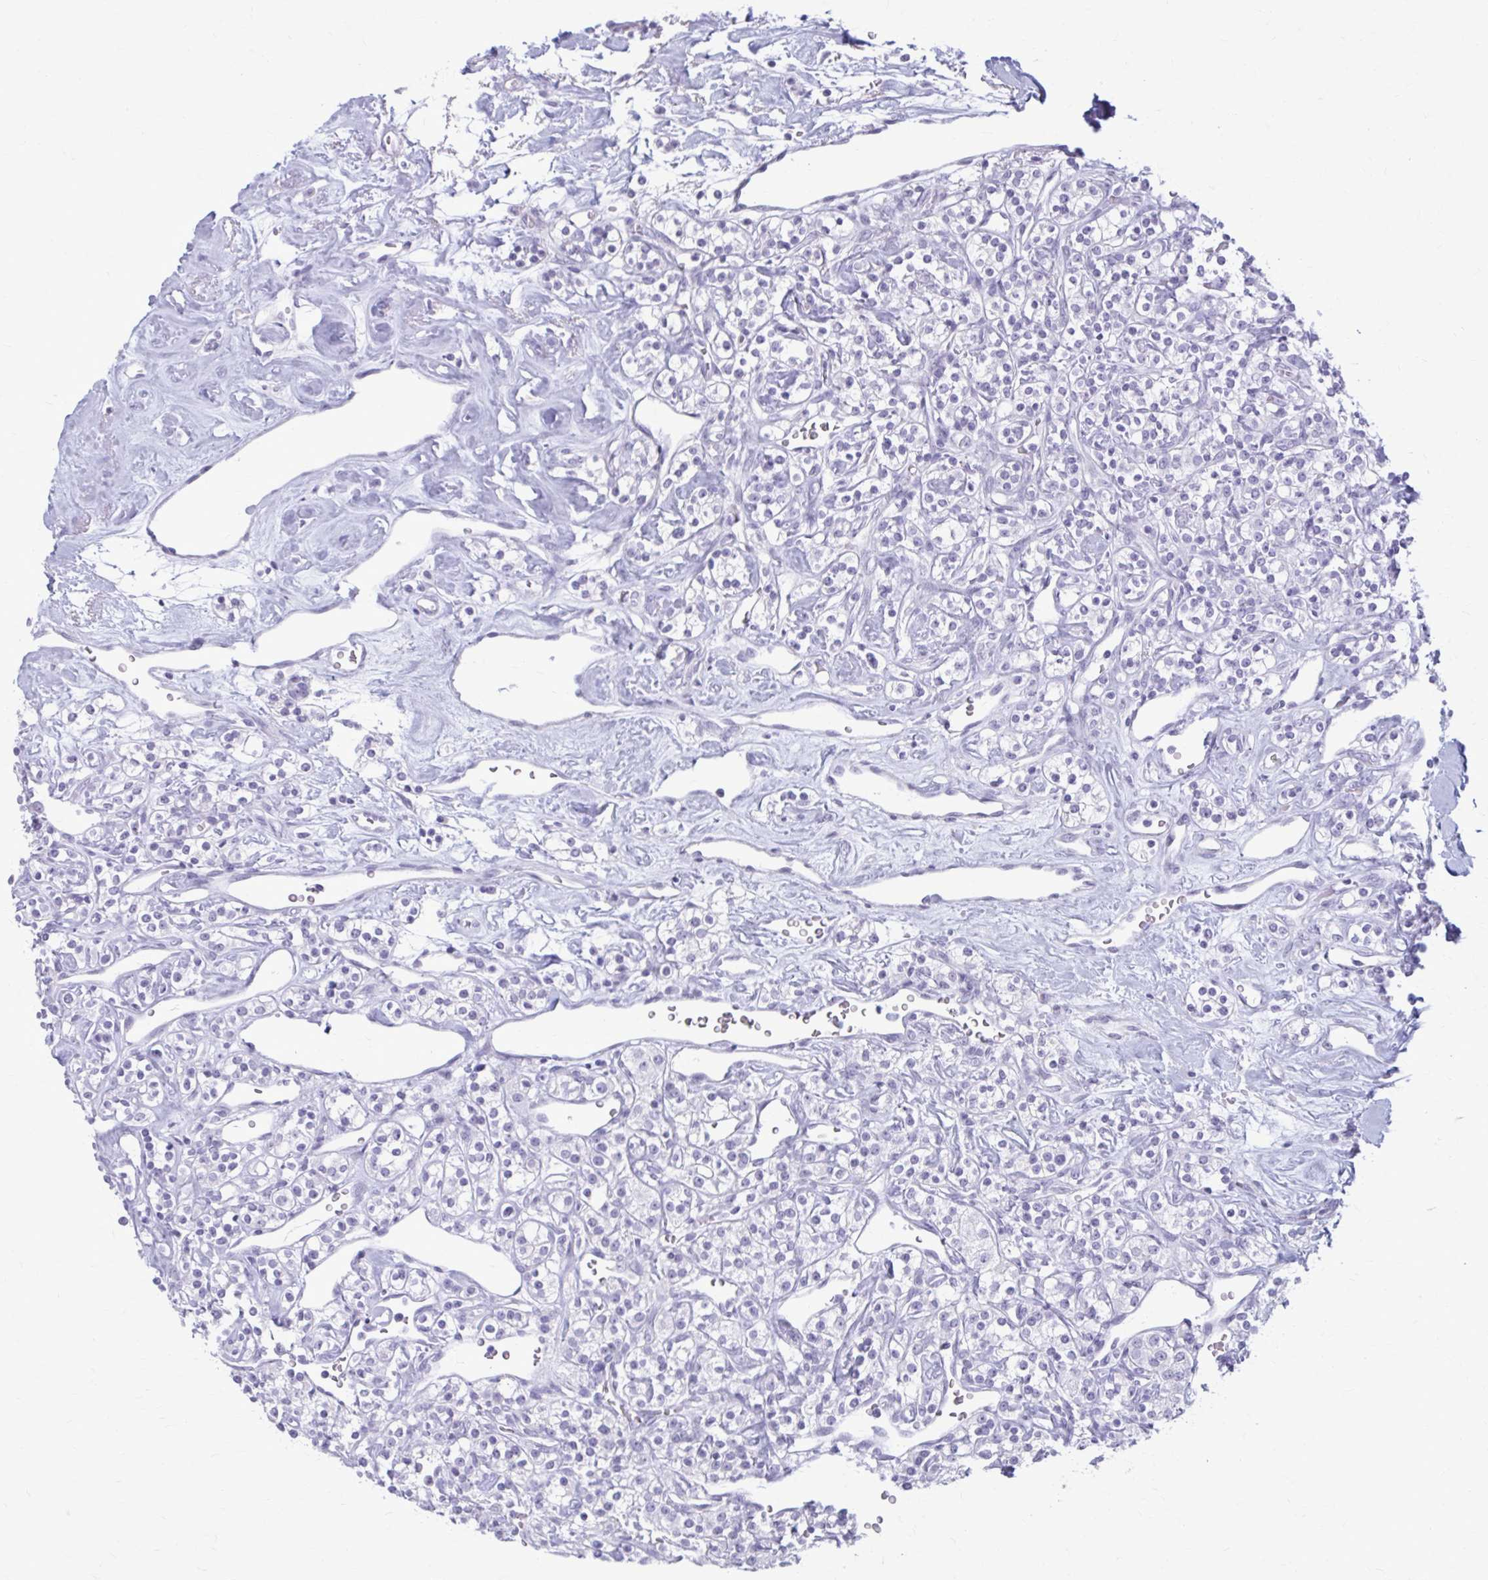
{"staining": {"intensity": "negative", "quantity": "none", "location": "none"}, "tissue": "renal cancer", "cell_type": "Tumor cells", "image_type": "cancer", "snomed": [{"axis": "morphology", "description": "Adenocarcinoma, NOS"}, {"axis": "topography", "description": "Kidney"}], "caption": "IHC of human renal adenocarcinoma exhibits no positivity in tumor cells.", "gene": "KRT5", "patient": {"sex": "male", "age": 77}}